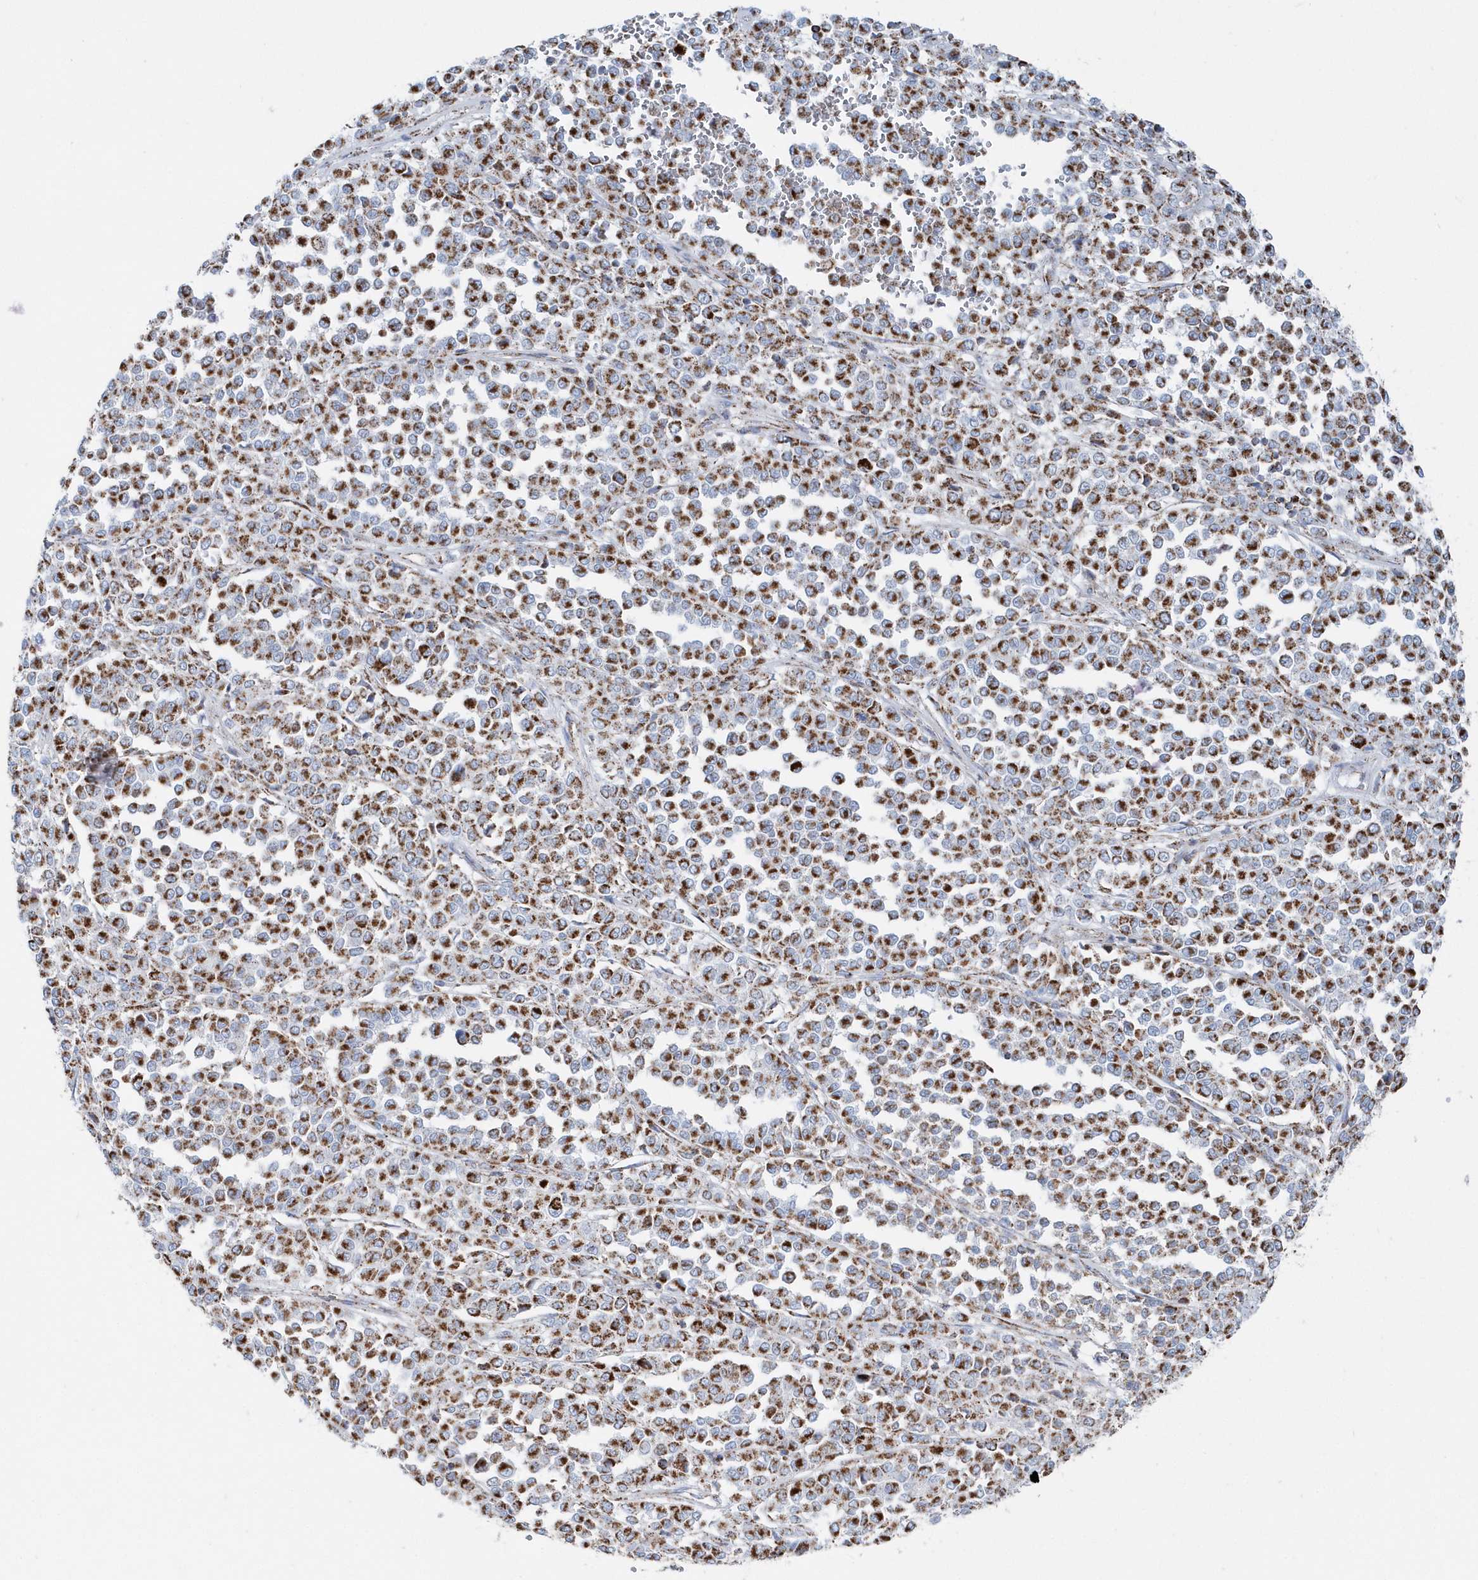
{"staining": {"intensity": "moderate", "quantity": ">75%", "location": "cytoplasmic/membranous"}, "tissue": "melanoma", "cell_type": "Tumor cells", "image_type": "cancer", "snomed": [{"axis": "morphology", "description": "Malignant melanoma, Metastatic site"}, {"axis": "topography", "description": "Pancreas"}], "caption": "Immunohistochemical staining of human malignant melanoma (metastatic site) demonstrates medium levels of moderate cytoplasmic/membranous staining in about >75% of tumor cells. The staining is performed using DAB brown chromogen to label protein expression. The nuclei are counter-stained blue using hematoxylin.", "gene": "TMCO6", "patient": {"sex": "female", "age": 30}}